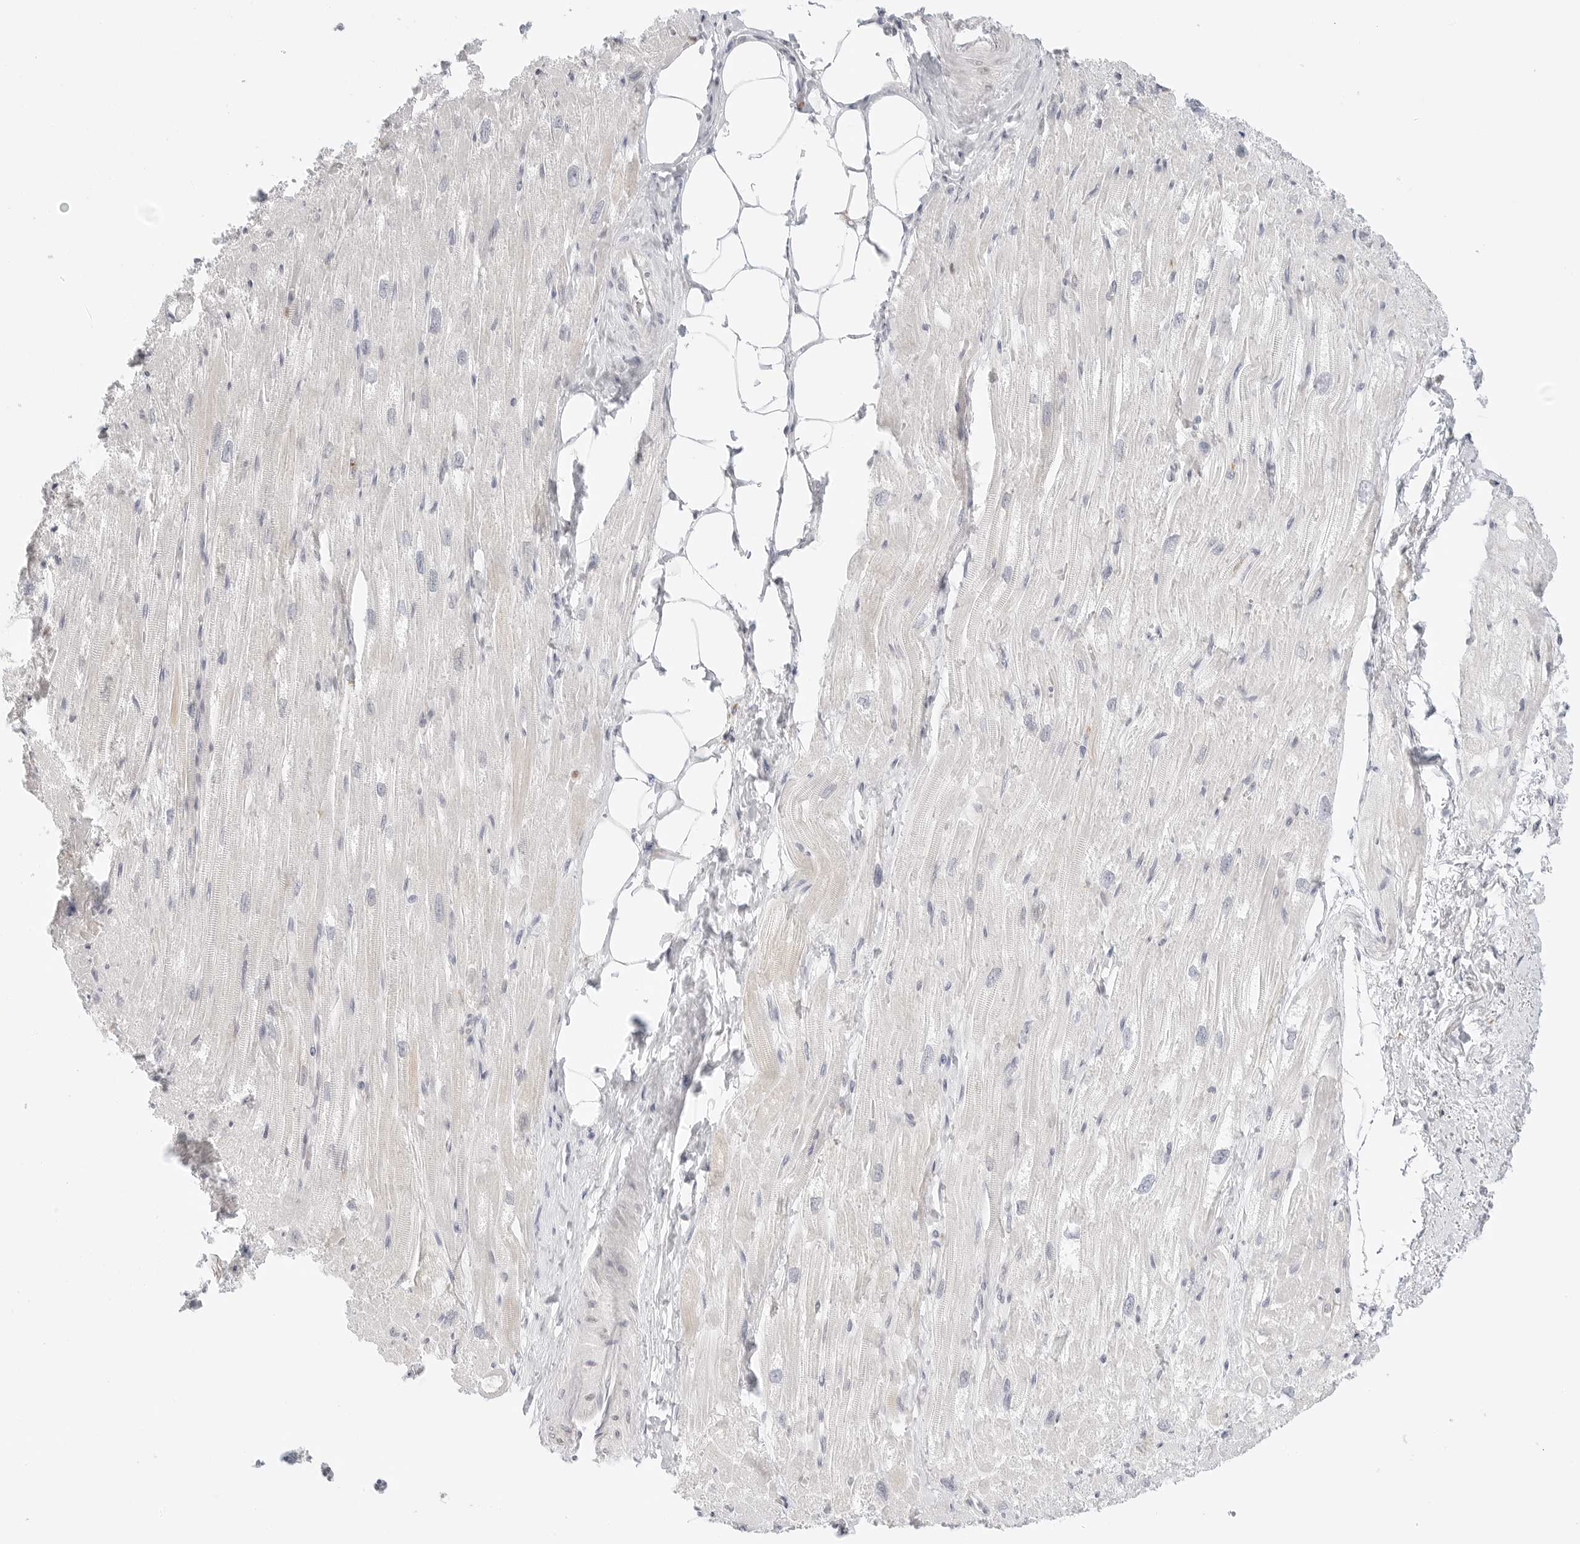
{"staining": {"intensity": "negative", "quantity": "none", "location": "none"}, "tissue": "heart muscle", "cell_type": "Cardiomyocytes", "image_type": "normal", "snomed": [{"axis": "morphology", "description": "Normal tissue, NOS"}, {"axis": "topography", "description": "Heart"}], "caption": "Immunohistochemistry photomicrograph of benign heart muscle: heart muscle stained with DAB (3,3'-diaminobenzidine) exhibits no significant protein expression in cardiomyocytes. (Stains: DAB (3,3'-diaminobenzidine) IHC with hematoxylin counter stain, Microscopy: brightfield microscopy at high magnification).", "gene": "THEM4", "patient": {"sex": "male", "age": 50}}